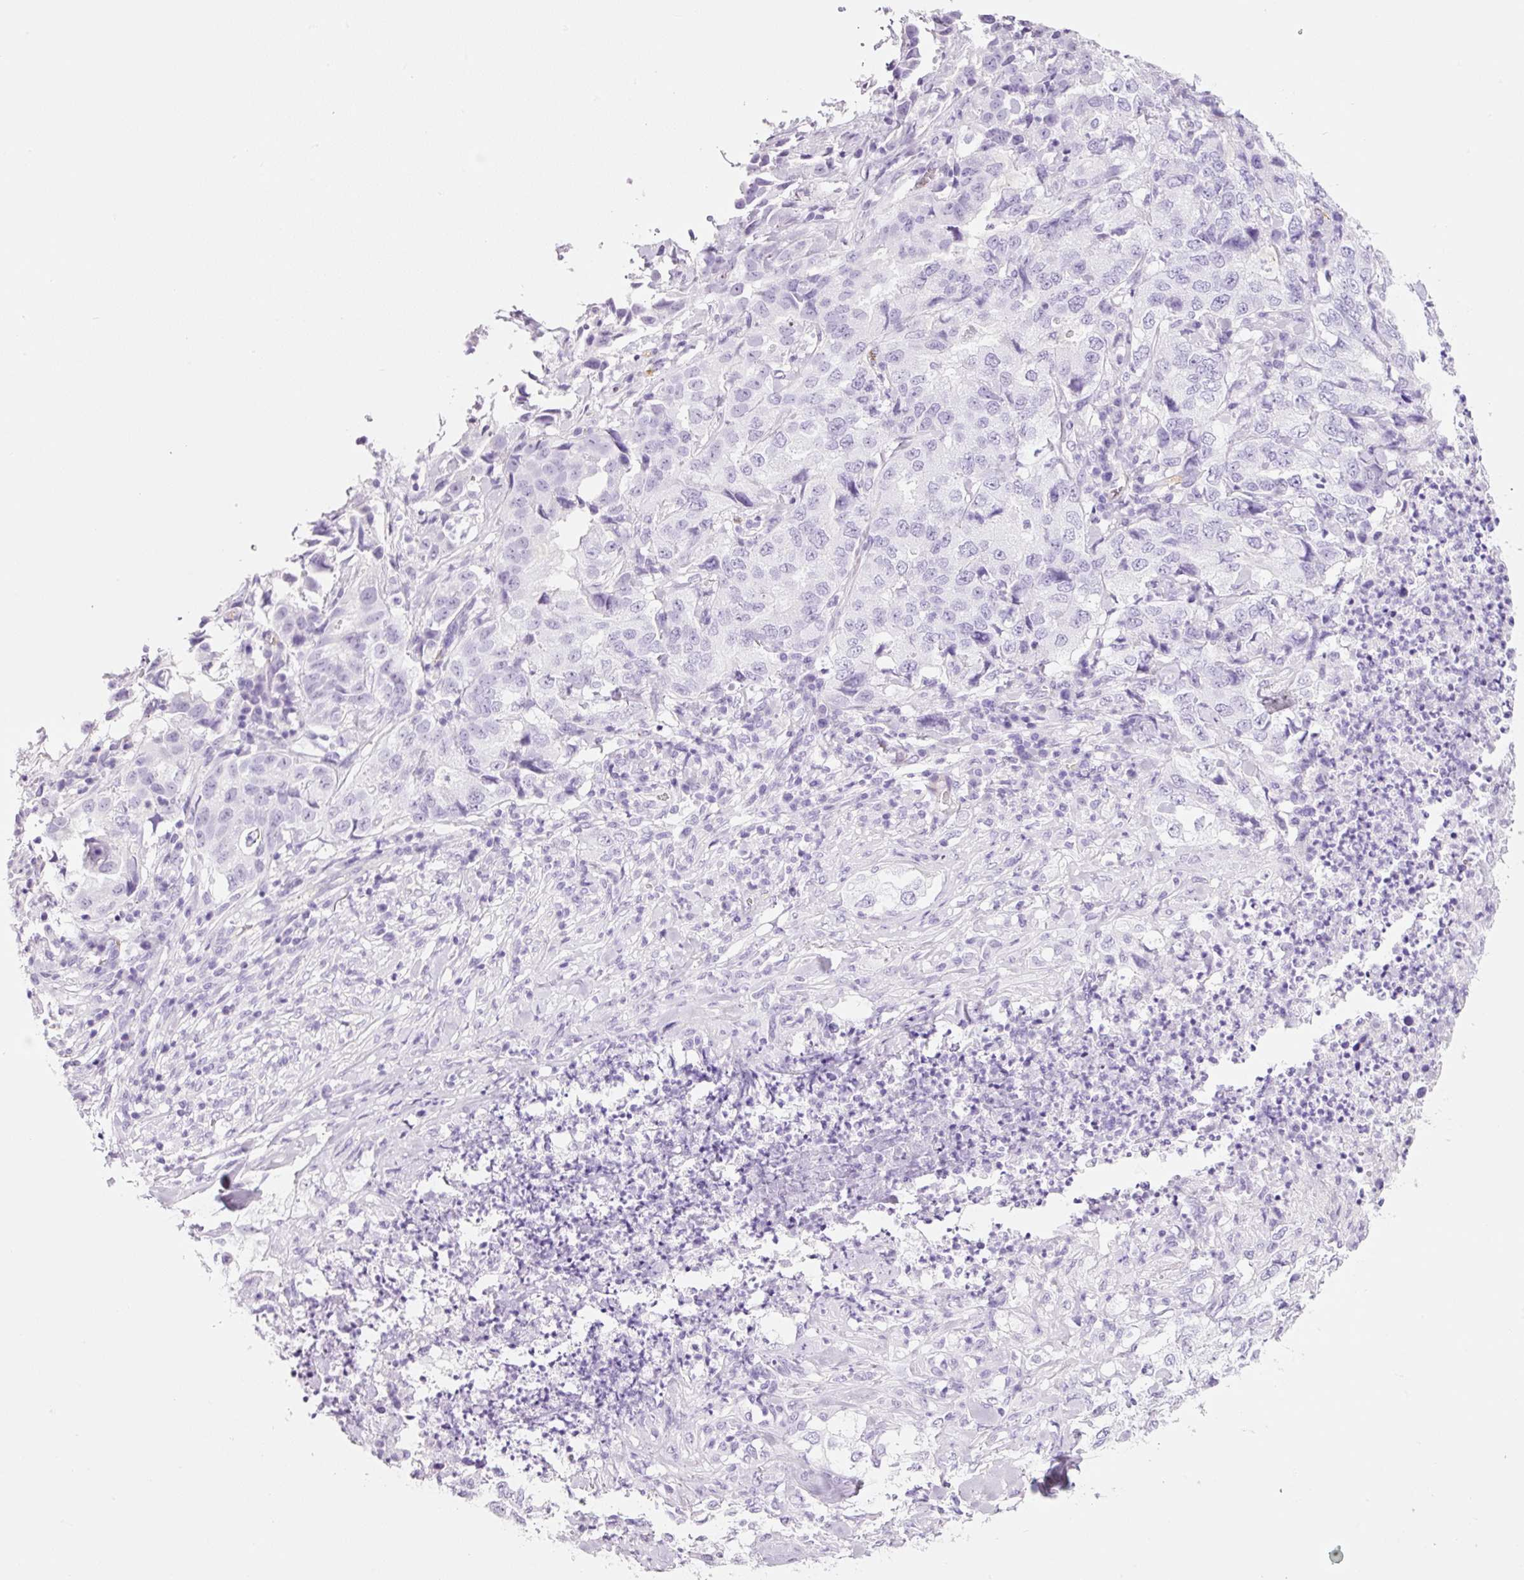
{"staining": {"intensity": "negative", "quantity": "none", "location": "none"}, "tissue": "lung cancer", "cell_type": "Tumor cells", "image_type": "cancer", "snomed": [{"axis": "morphology", "description": "Adenocarcinoma, NOS"}, {"axis": "topography", "description": "Lung"}], "caption": "There is no significant expression in tumor cells of lung adenocarcinoma. (DAB (3,3'-diaminobenzidine) immunohistochemistry visualized using brightfield microscopy, high magnification).", "gene": "ADSS1", "patient": {"sex": "female", "age": 51}}